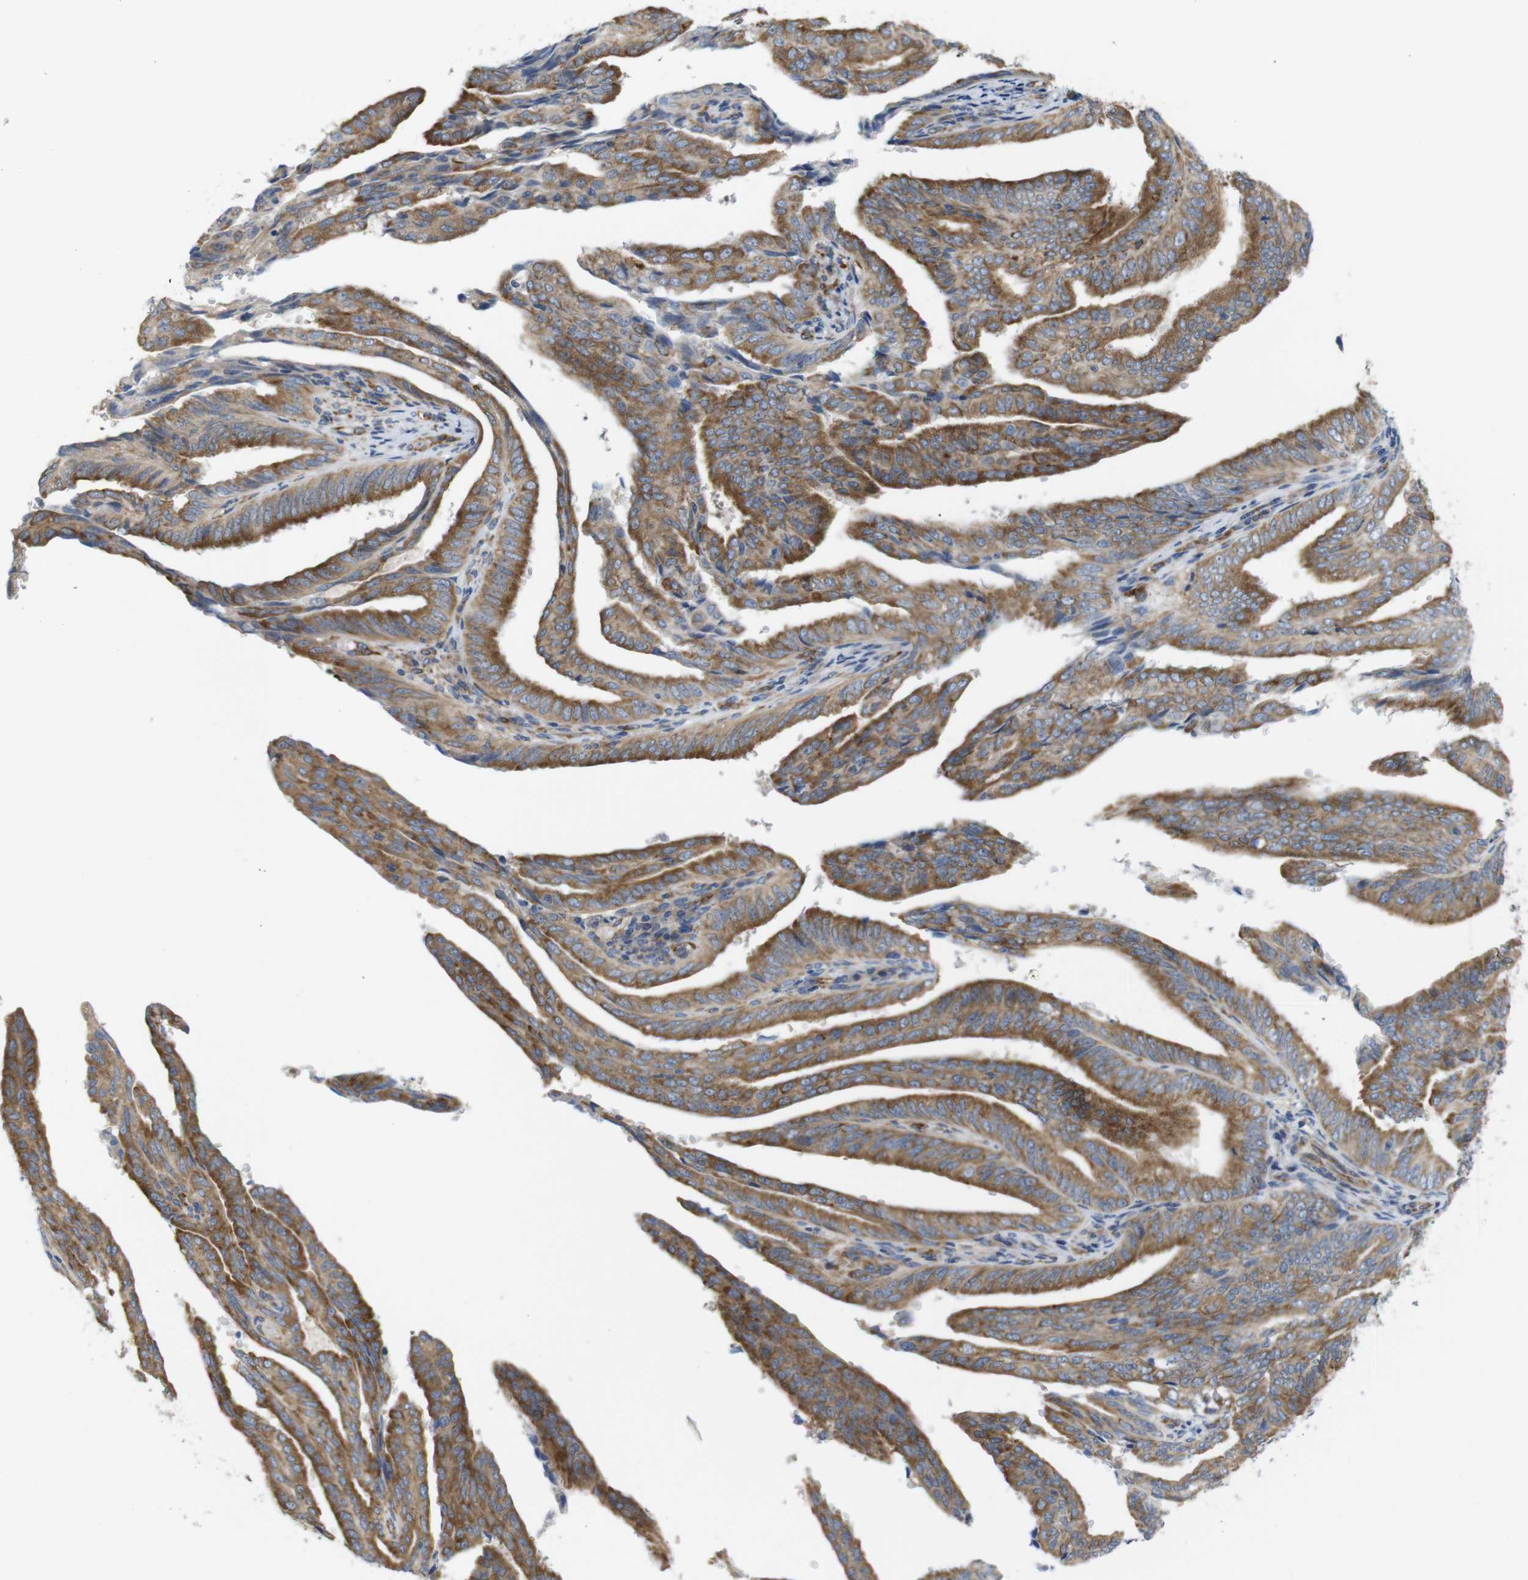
{"staining": {"intensity": "moderate", "quantity": ">75%", "location": "cytoplasmic/membranous"}, "tissue": "endometrial cancer", "cell_type": "Tumor cells", "image_type": "cancer", "snomed": [{"axis": "morphology", "description": "Adenocarcinoma, NOS"}, {"axis": "topography", "description": "Endometrium"}], "caption": "High-magnification brightfield microscopy of adenocarcinoma (endometrial) stained with DAB (brown) and counterstained with hematoxylin (blue). tumor cells exhibit moderate cytoplasmic/membranous positivity is seen in approximately>75% of cells.", "gene": "PCNX2", "patient": {"sex": "female", "age": 58}}